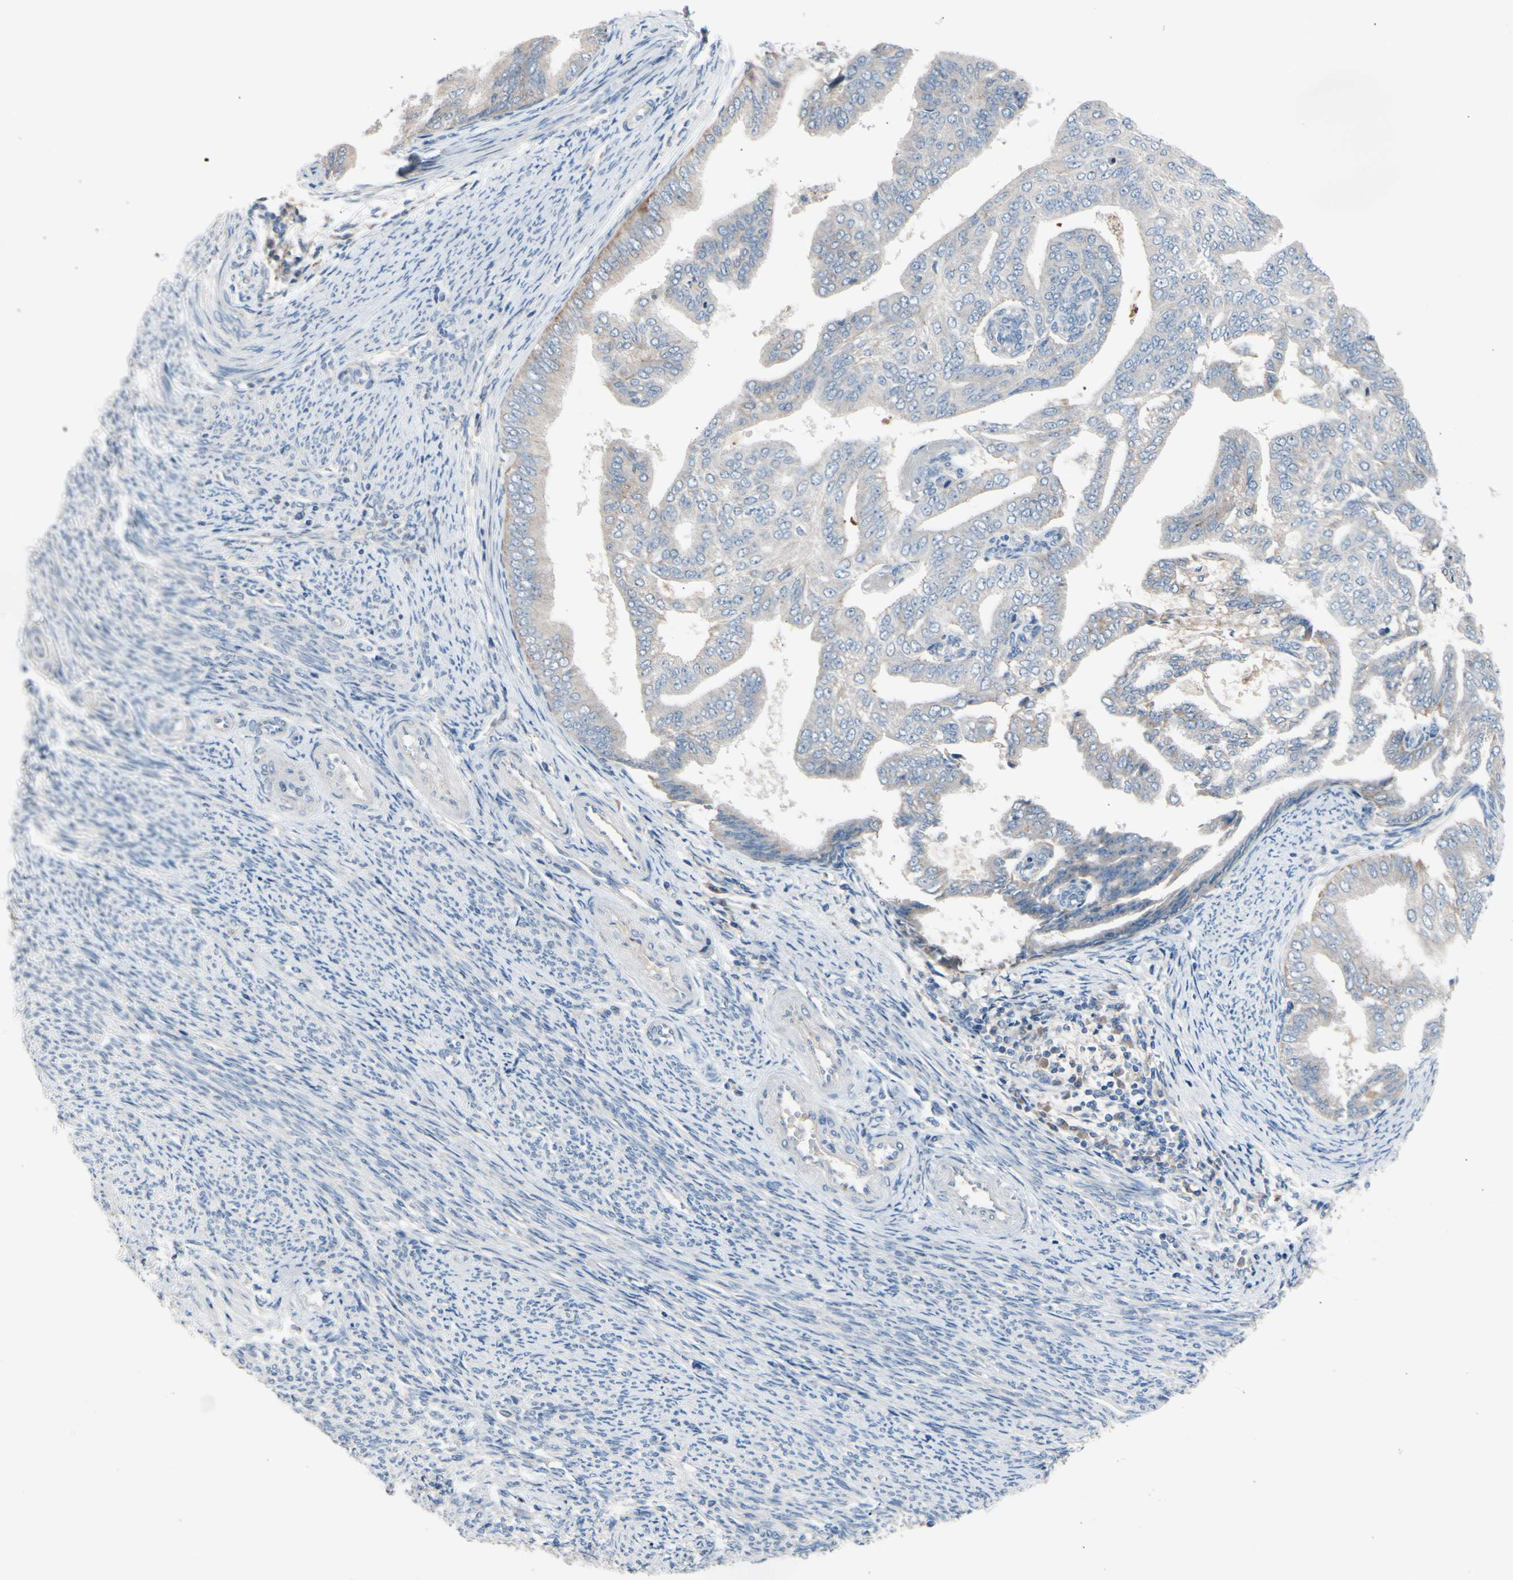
{"staining": {"intensity": "weak", "quantity": "<25%", "location": "cytoplasmic/membranous"}, "tissue": "endometrial cancer", "cell_type": "Tumor cells", "image_type": "cancer", "snomed": [{"axis": "morphology", "description": "Adenocarcinoma, NOS"}, {"axis": "topography", "description": "Endometrium"}], "caption": "Tumor cells show no significant staining in endometrial cancer. Brightfield microscopy of IHC stained with DAB (3,3'-diaminobenzidine) (brown) and hematoxylin (blue), captured at high magnification.", "gene": "CASQ1", "patient": {"sex": "female", "age": 58}}